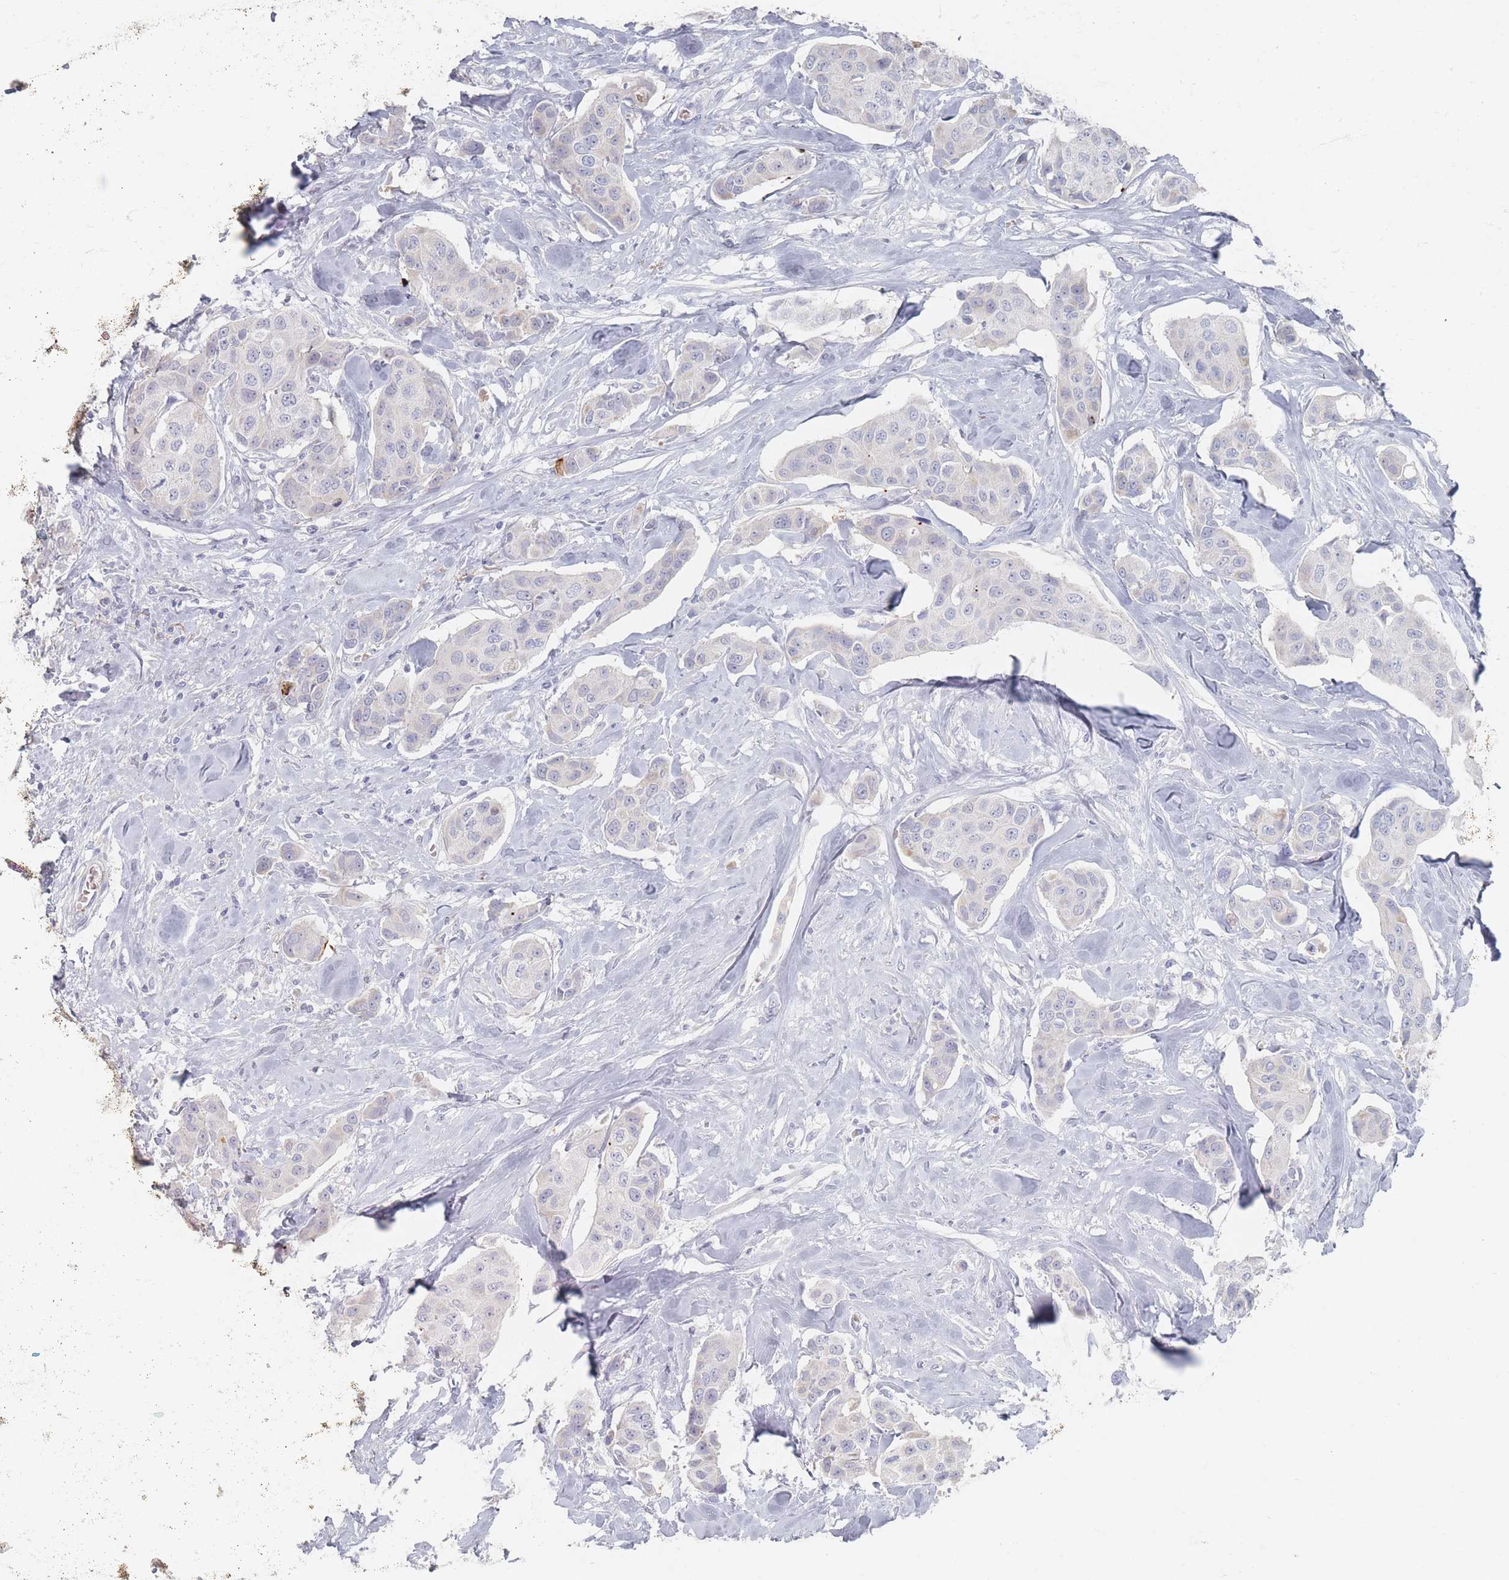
{"staining": {"intensity": "negative", "quantity": "none", "location": "none"}, "tissue": "breast cancer", "cell_type": "Tumor cells", "image_type": "cancer", "snomed": [{"axis": "morphology", "description": "Duct carcinoma"}, {"axis": "topography", "description": "Breast"}, {"axis": "topography", "description": "Lymph node"}], "caption": "The IHC image has no significant expression in tumor cells of breast cancer tissue.", "gene": "HELZ2", "patient": {"sex": "female", "age": 80}}